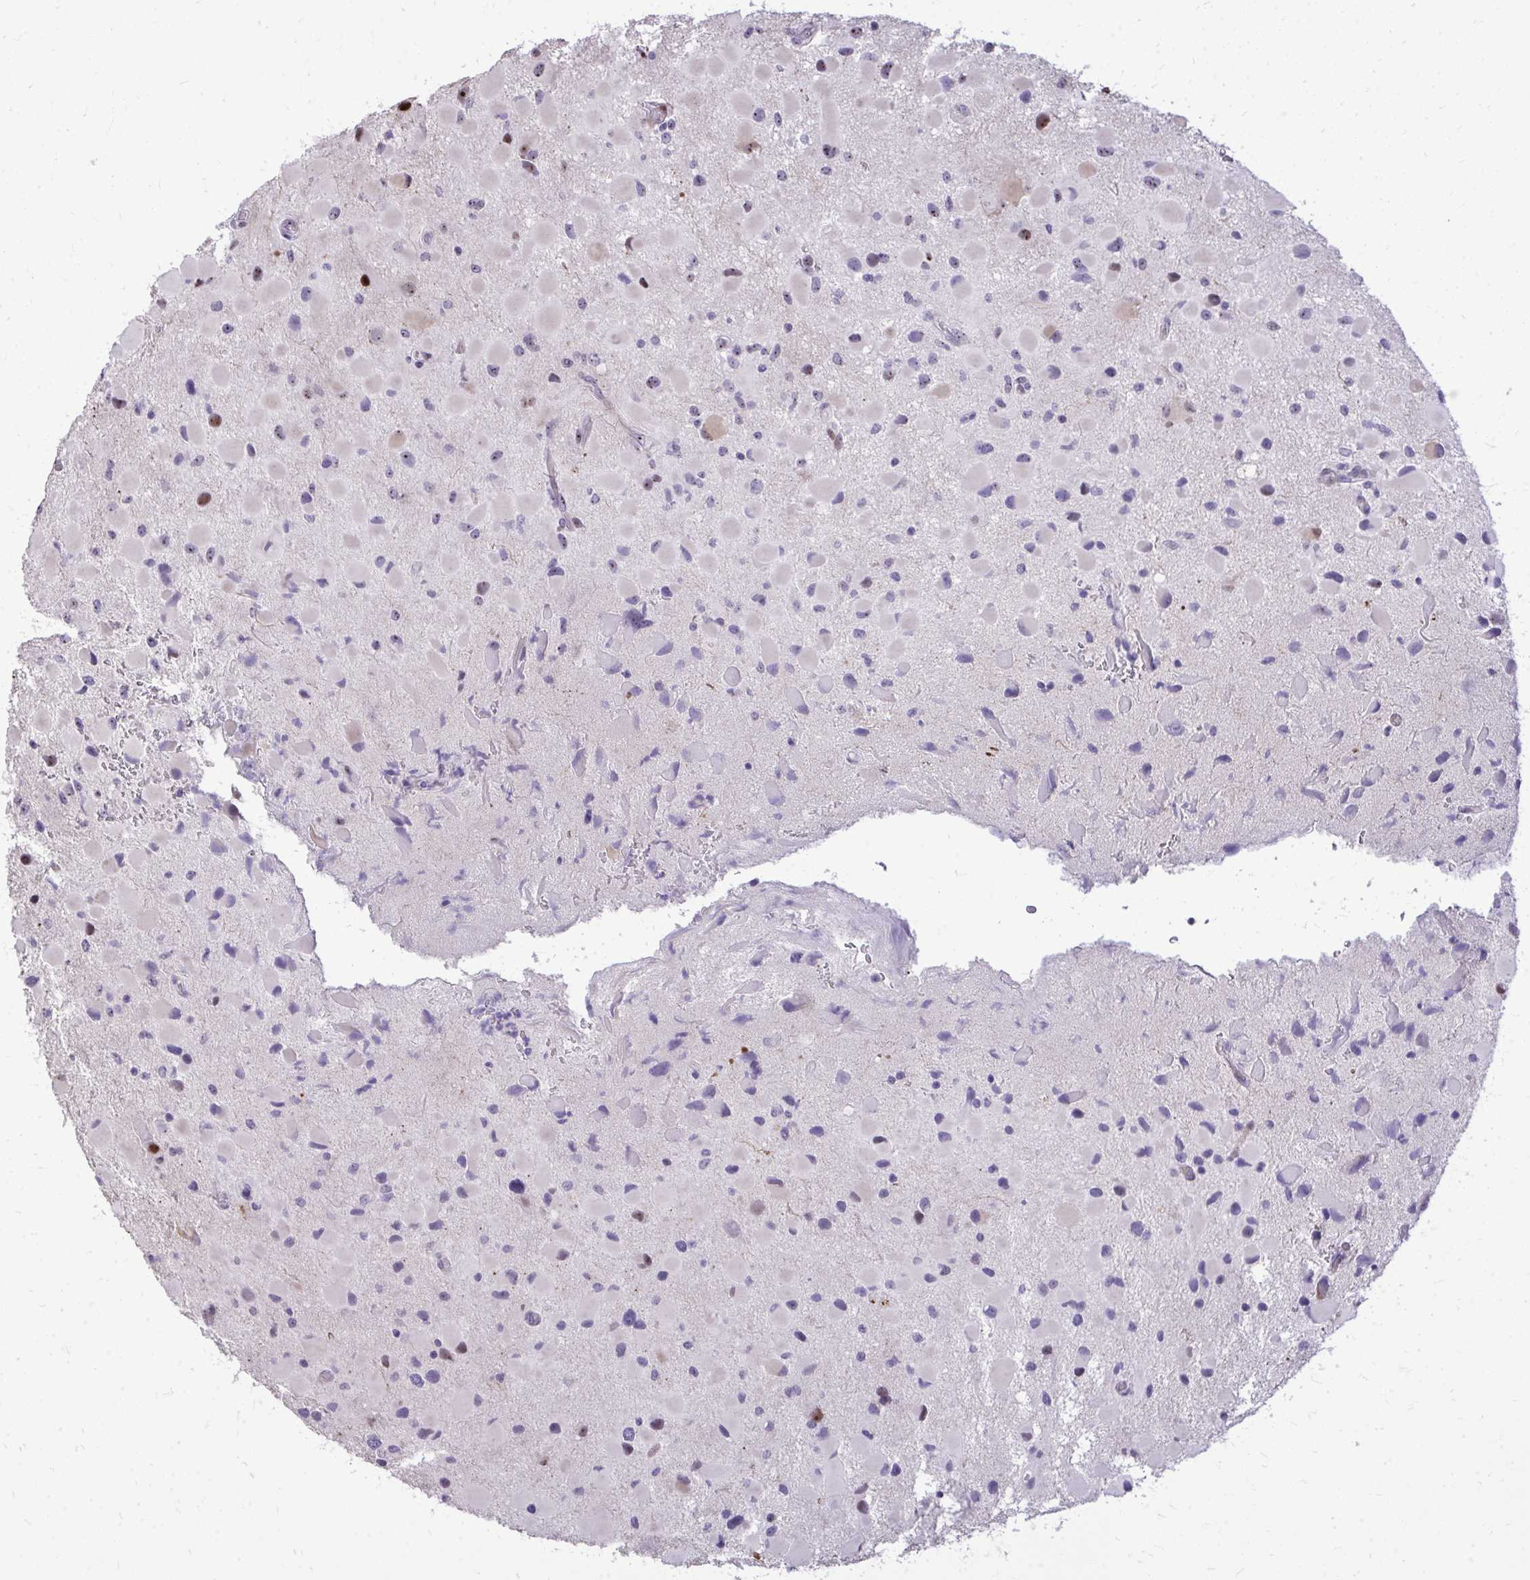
{"staining": {"intensity": "negative", "quantity": "none", "location": "none"}, "tissue": "glioma", "cell_type": "Tumor cells", "image_type": "cancer", "snomed": [{"axis": "morphology", "description": "Glioma, malignant, Low grade"}, {"axis": "topography", "description": "Brain"}], "caption": "Tumor cells show no significant protein positivity in low-grade glioma (malignant).", "gene": "DLX4", "patient": {"sex": "female", "age": 32}}